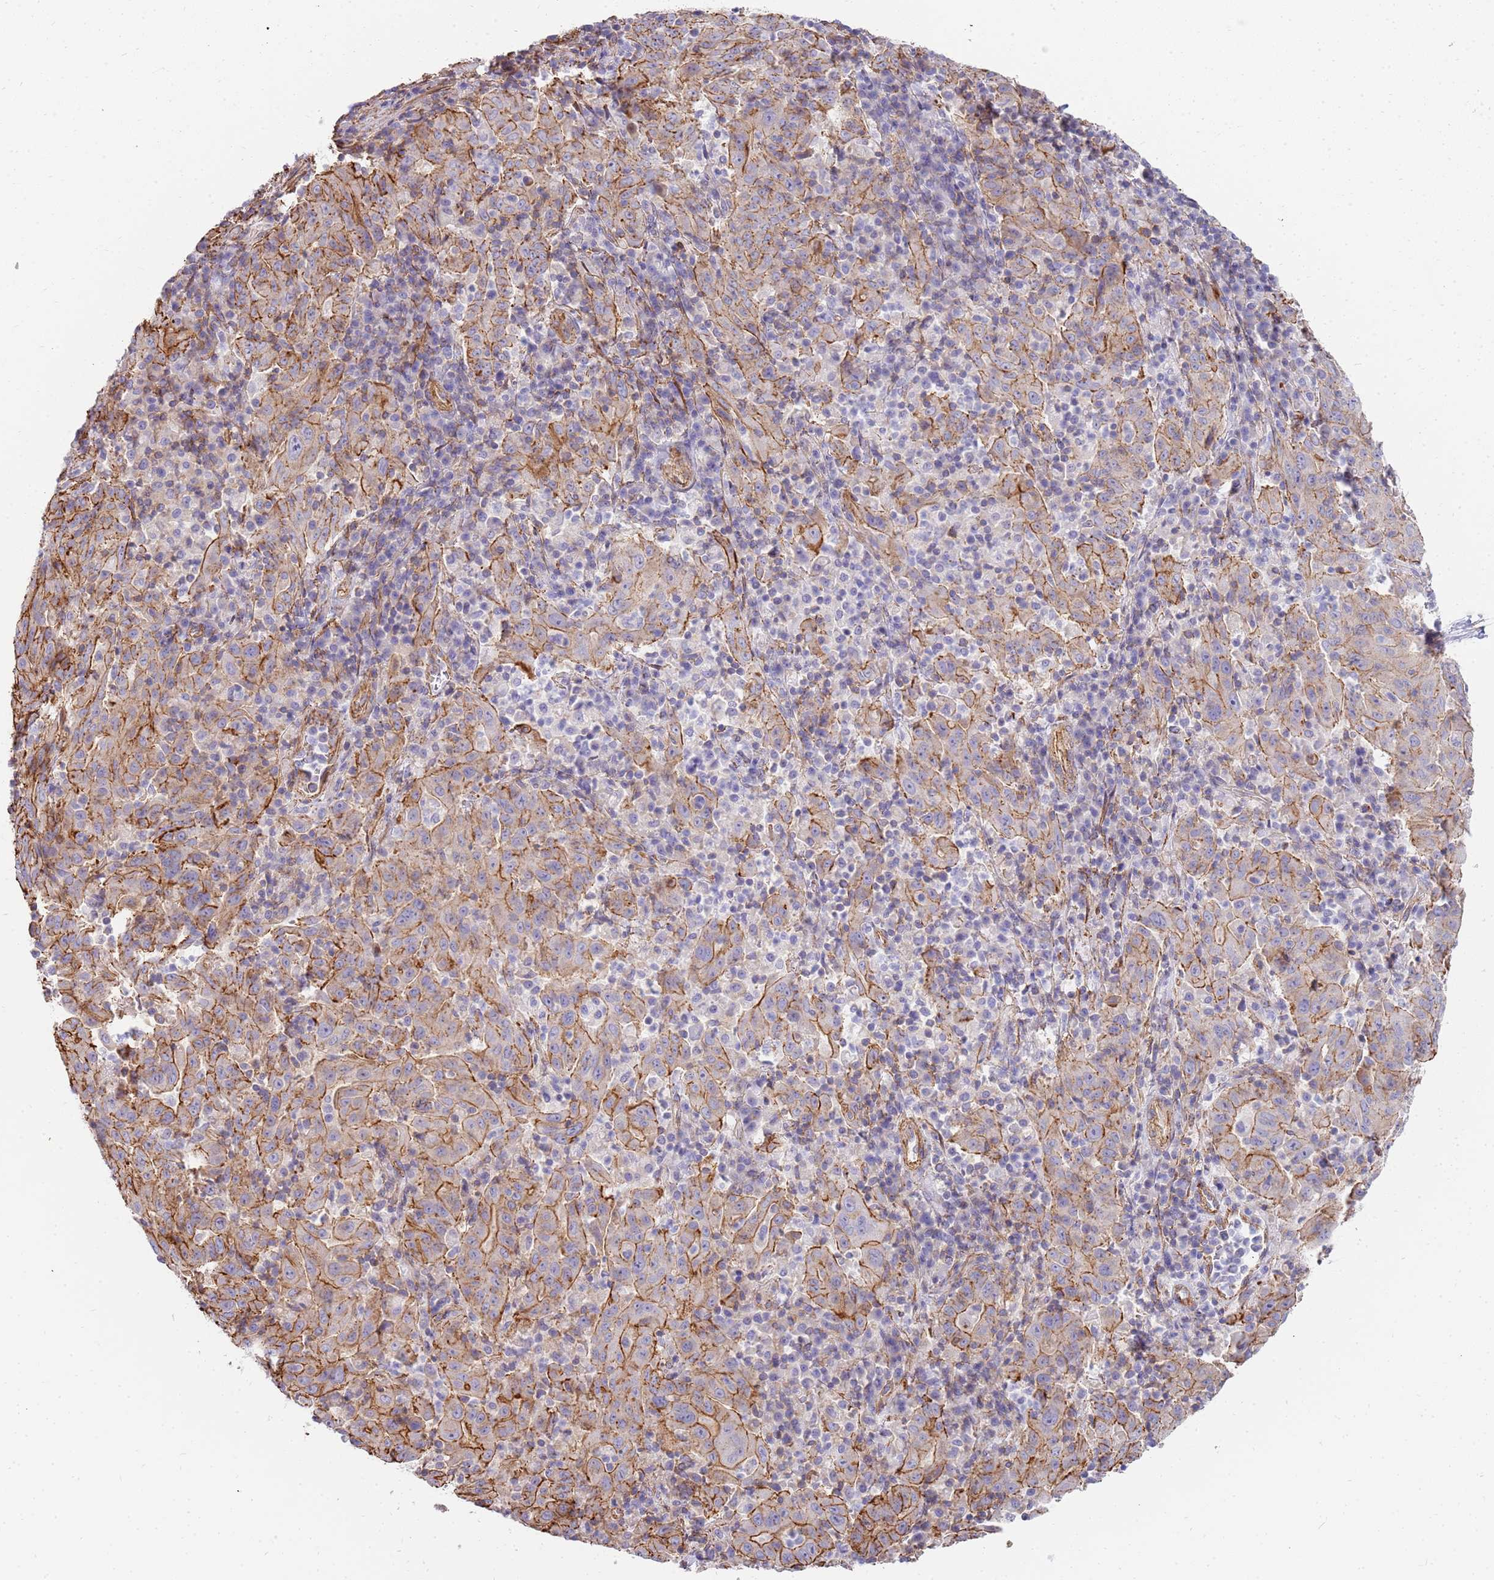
{"staining": {"intensity": "moderate", "quantity": ">75%", "location": "cytoplasmic/membranous"}, "tissue": "pancreatic cancer", "cell_type": "Tumor cells", "image_type": "cancer", "snomed": [{"axis": "morphology", "description": "Adenocarcinoma, NOS"}, {"axis": "topography", "description": "Pancreas"}], "caption": "Protein expression analysis of human pancreatic cancer (adenocarcinoma) reveals moderate cytoplasmic/membranous positivity in approximately >75% of tumor cells.", "gene": "GFRAL", "patient": {"sex": "male", "age": 63}}